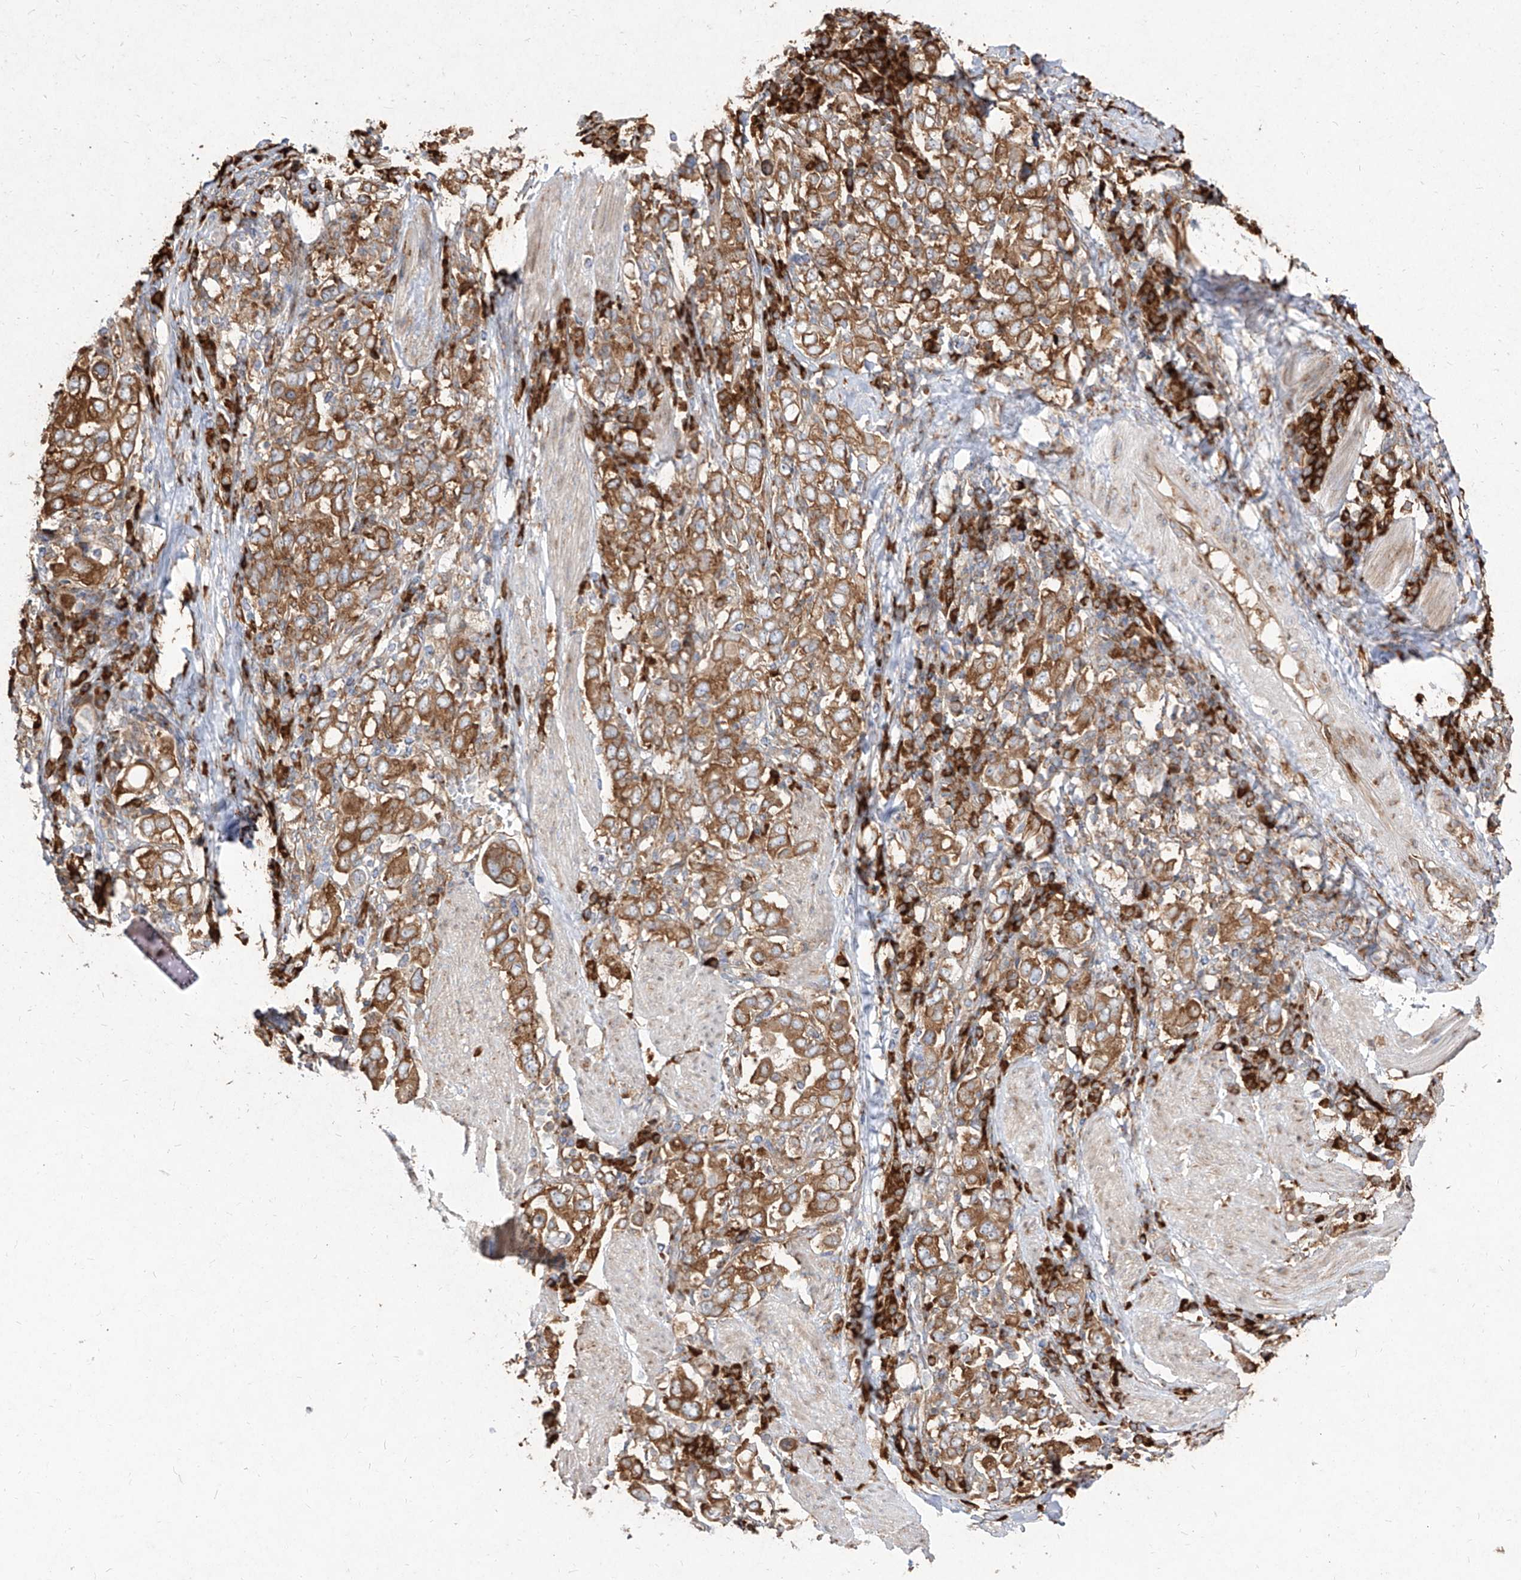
{"staining": {"intensity": "moderate", "quantity": ">75%", "location": "cytoplasmic/membranous"}, "tissue": "stomach cancer", "cell_type": "Tumor cells", "image_type": "cancer", "snomed": [{"axis": "morphology", "description": "Adenocarcinoma, NOS"}, {"axis": "topography", "description": "Stomach, upper"}], "caption": "Immunohistochemical staining of adenocarcinoma (stomach) demonstrates medium levels of moderate cytoplasmic/membranous staining in approximately >75% of tumor cells. The staining was performed using DAB (3,3'-diaminobenzidine), with brown indicating positive protein expression. Nuclei are stained blue with hematoxylin.", "gene": "RPS25", "patient": {"sex": "male", "age": 62}}